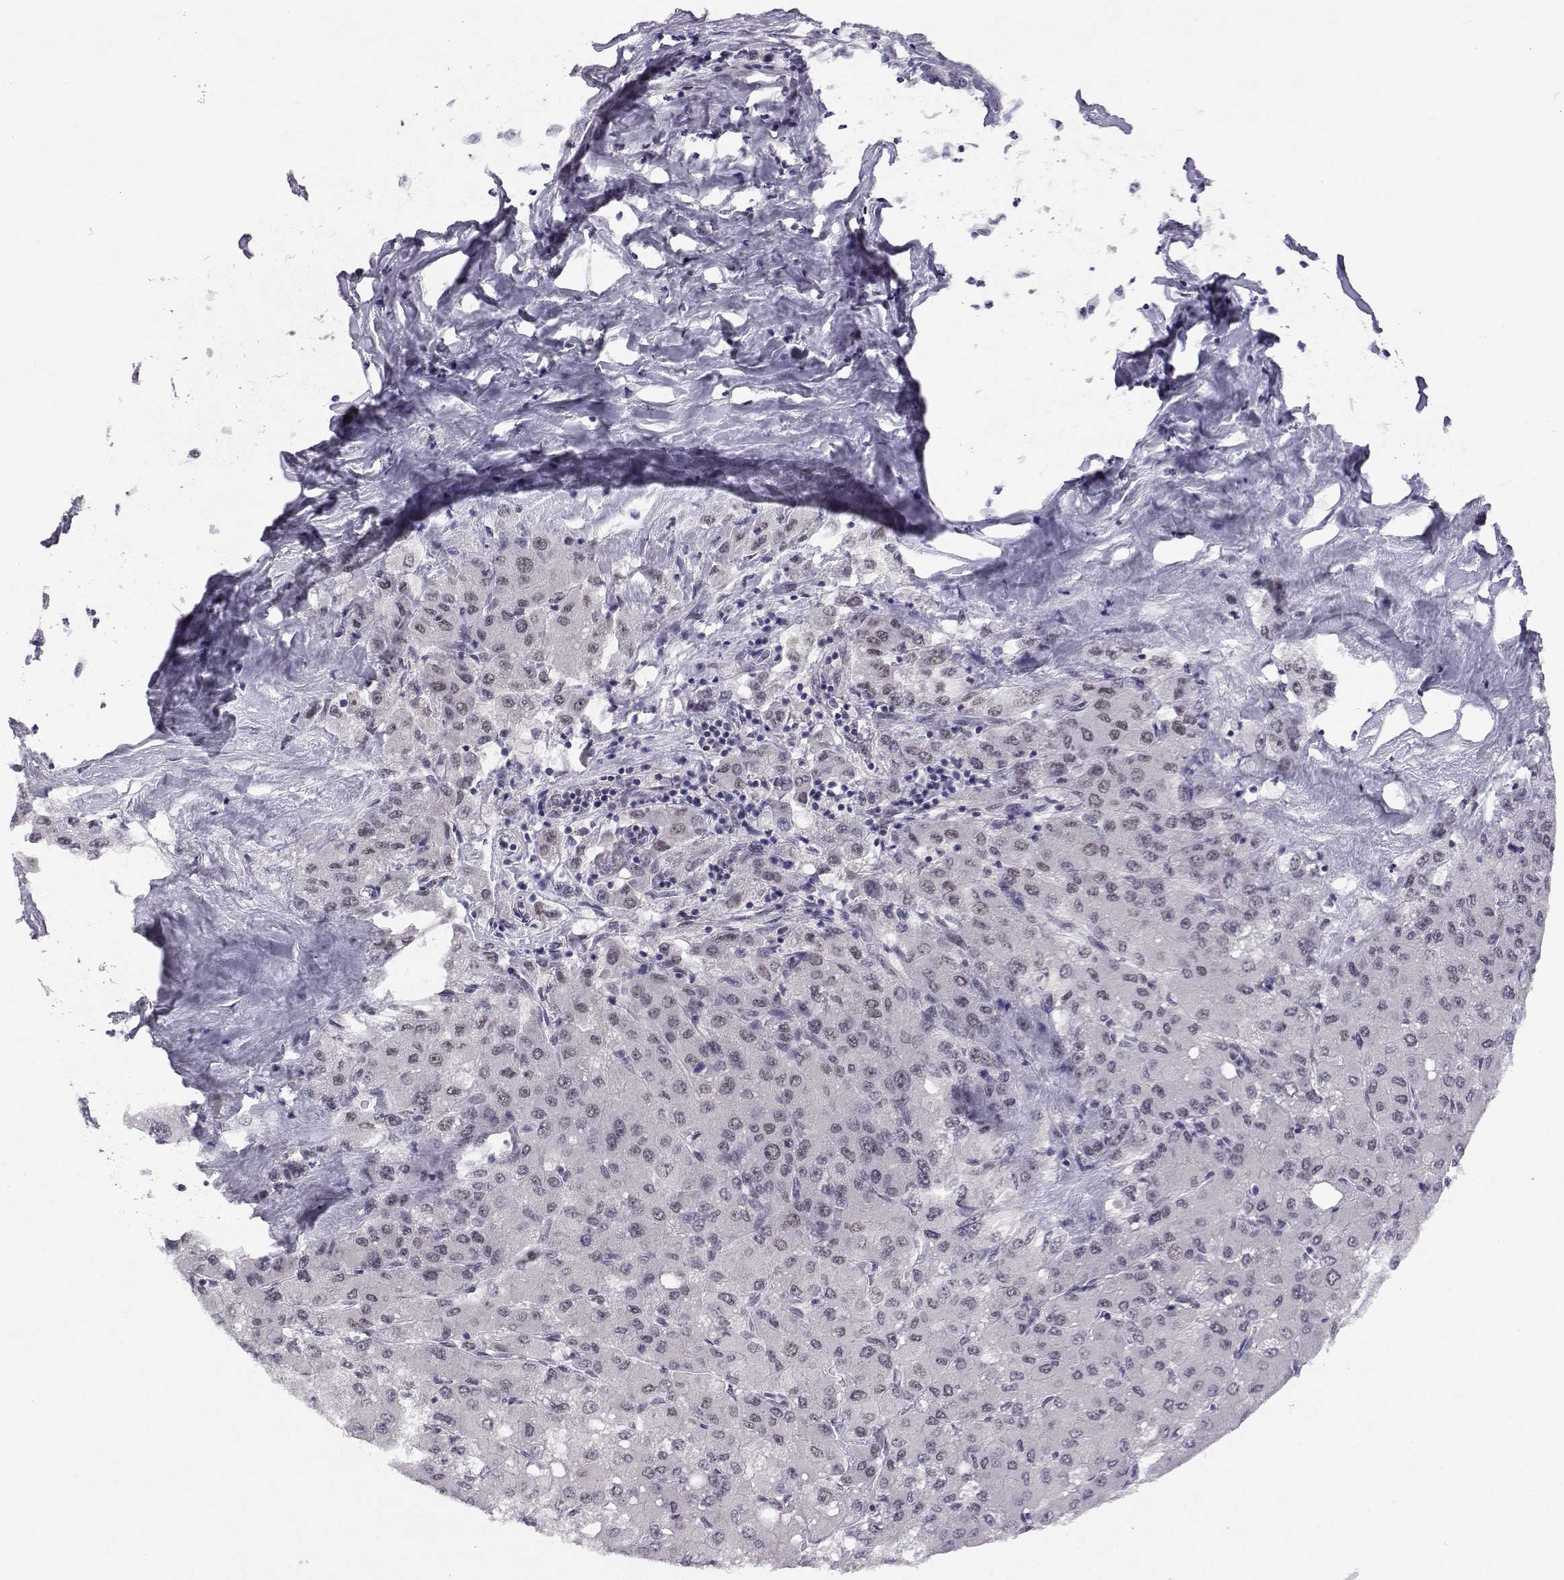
{"staining": {"intensity": "negative", "quantity": "none", "location": "none"}, "tissue": "liver cancer", "cell_type": "Tumor cells", "image_type": "cancer", "snomed": [{"axis": "morphology", "description": "Carcinoma, Hepatocellular, NOS"}, {"axis": "topography", "description": "Liver"}], "caption": "Immunohistochemistry of hepatocellular carcinoma (liver) displays no expression in tumor cells.", "gene": "MED26", "patient": {"sex": "male", "age": 40}}